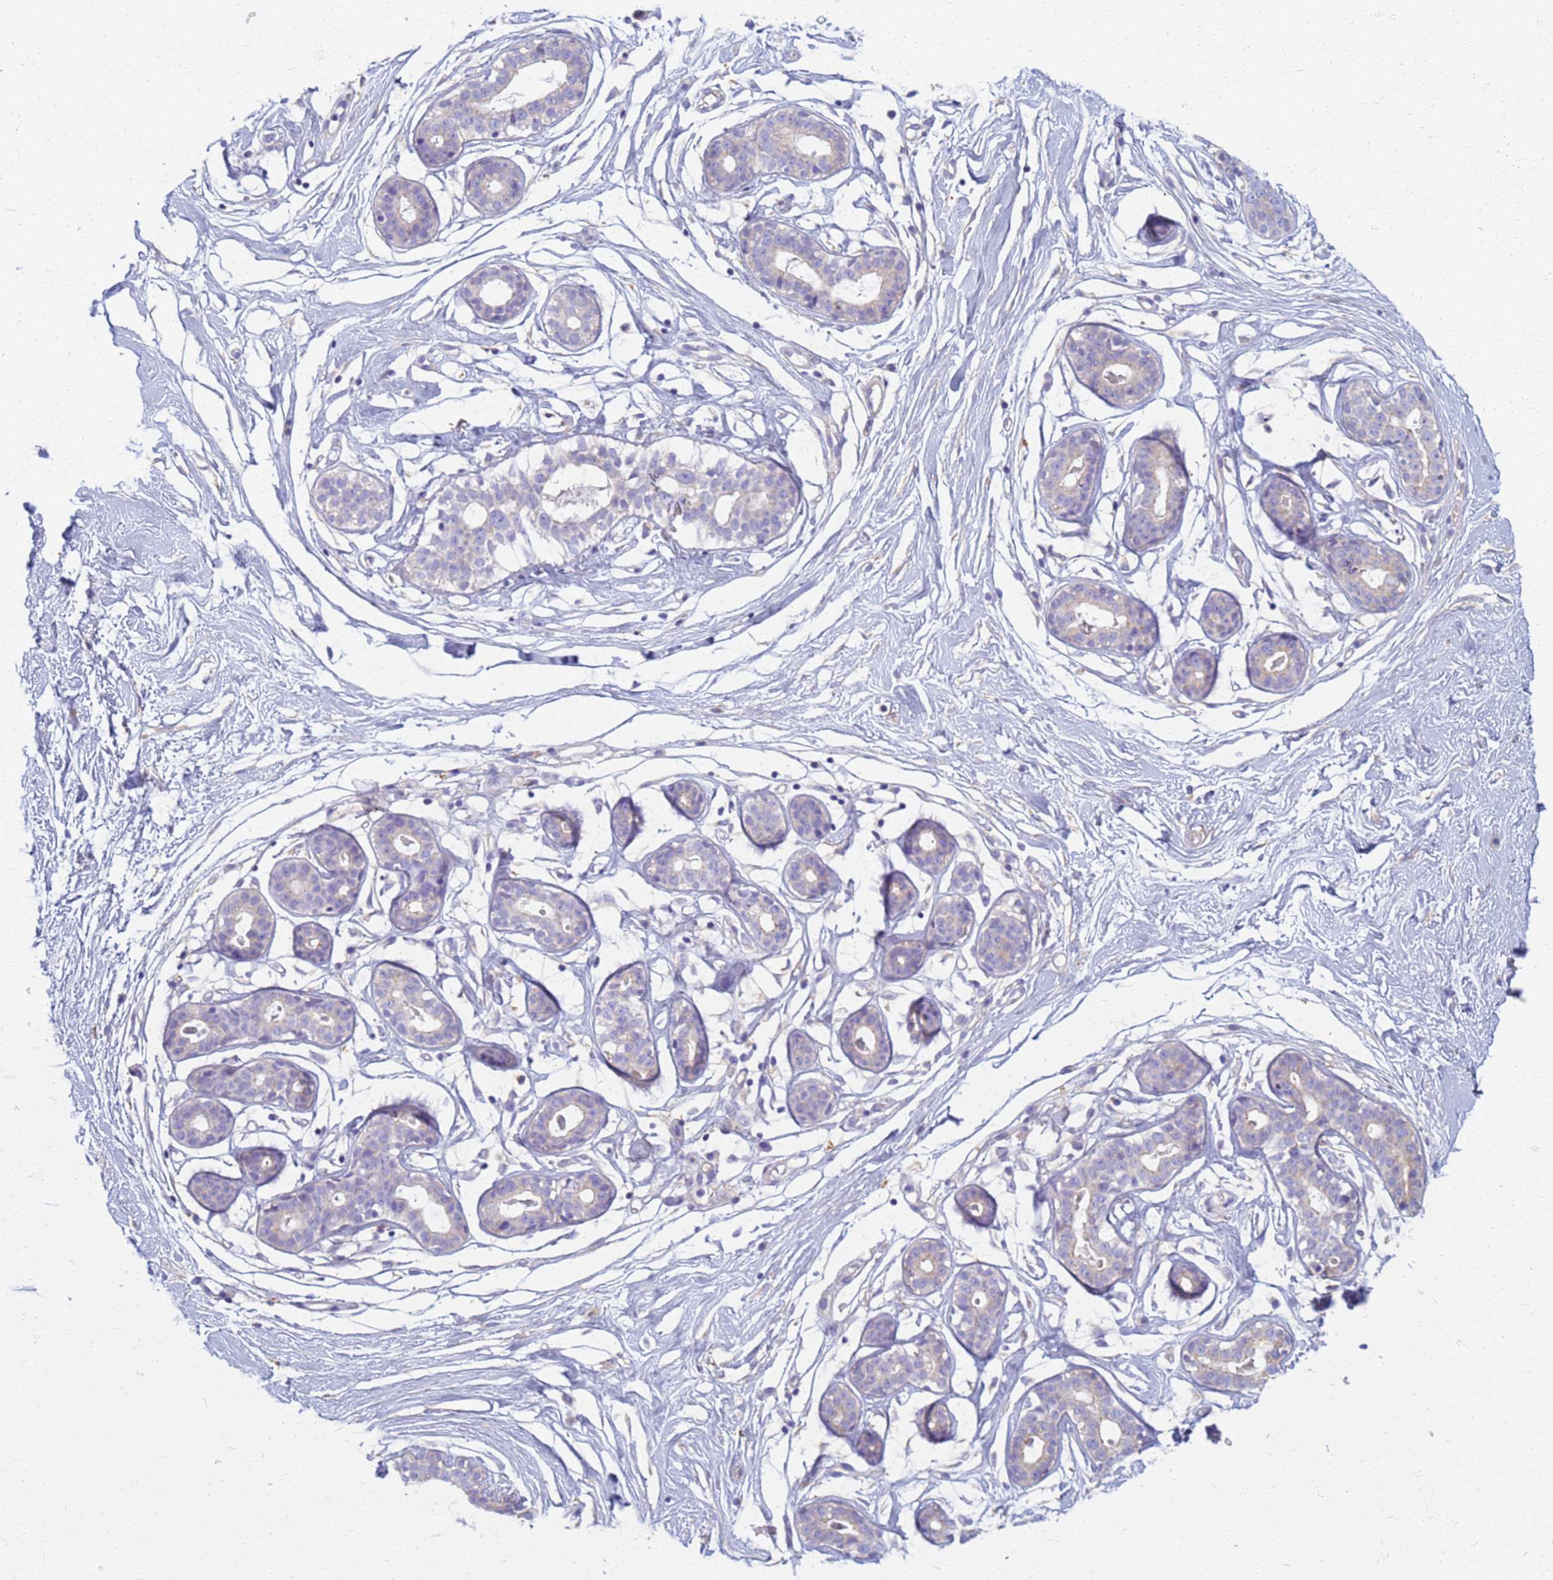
{"staining": {"intensity": "negative", "quantity": "none", "location": "none"}, "tissue": "breast", "cell_type": "Adipocytes", "image_type": "normal", "snomed": [{"axis": "morphology", "description": "Normal tissue, NOS"}, {"axis": "morphology", "description": "Adenoma, NOS"}, {"axis": "topography", "description": "Breast"}], "caption": "Immunohistochemical staining of benign breast exhibits no significant staining in adipocytes. (DAB IHC with hematoxylin counter stain).", "gene": "EEA1", "patient": {"sex": "female", "age": 23}}